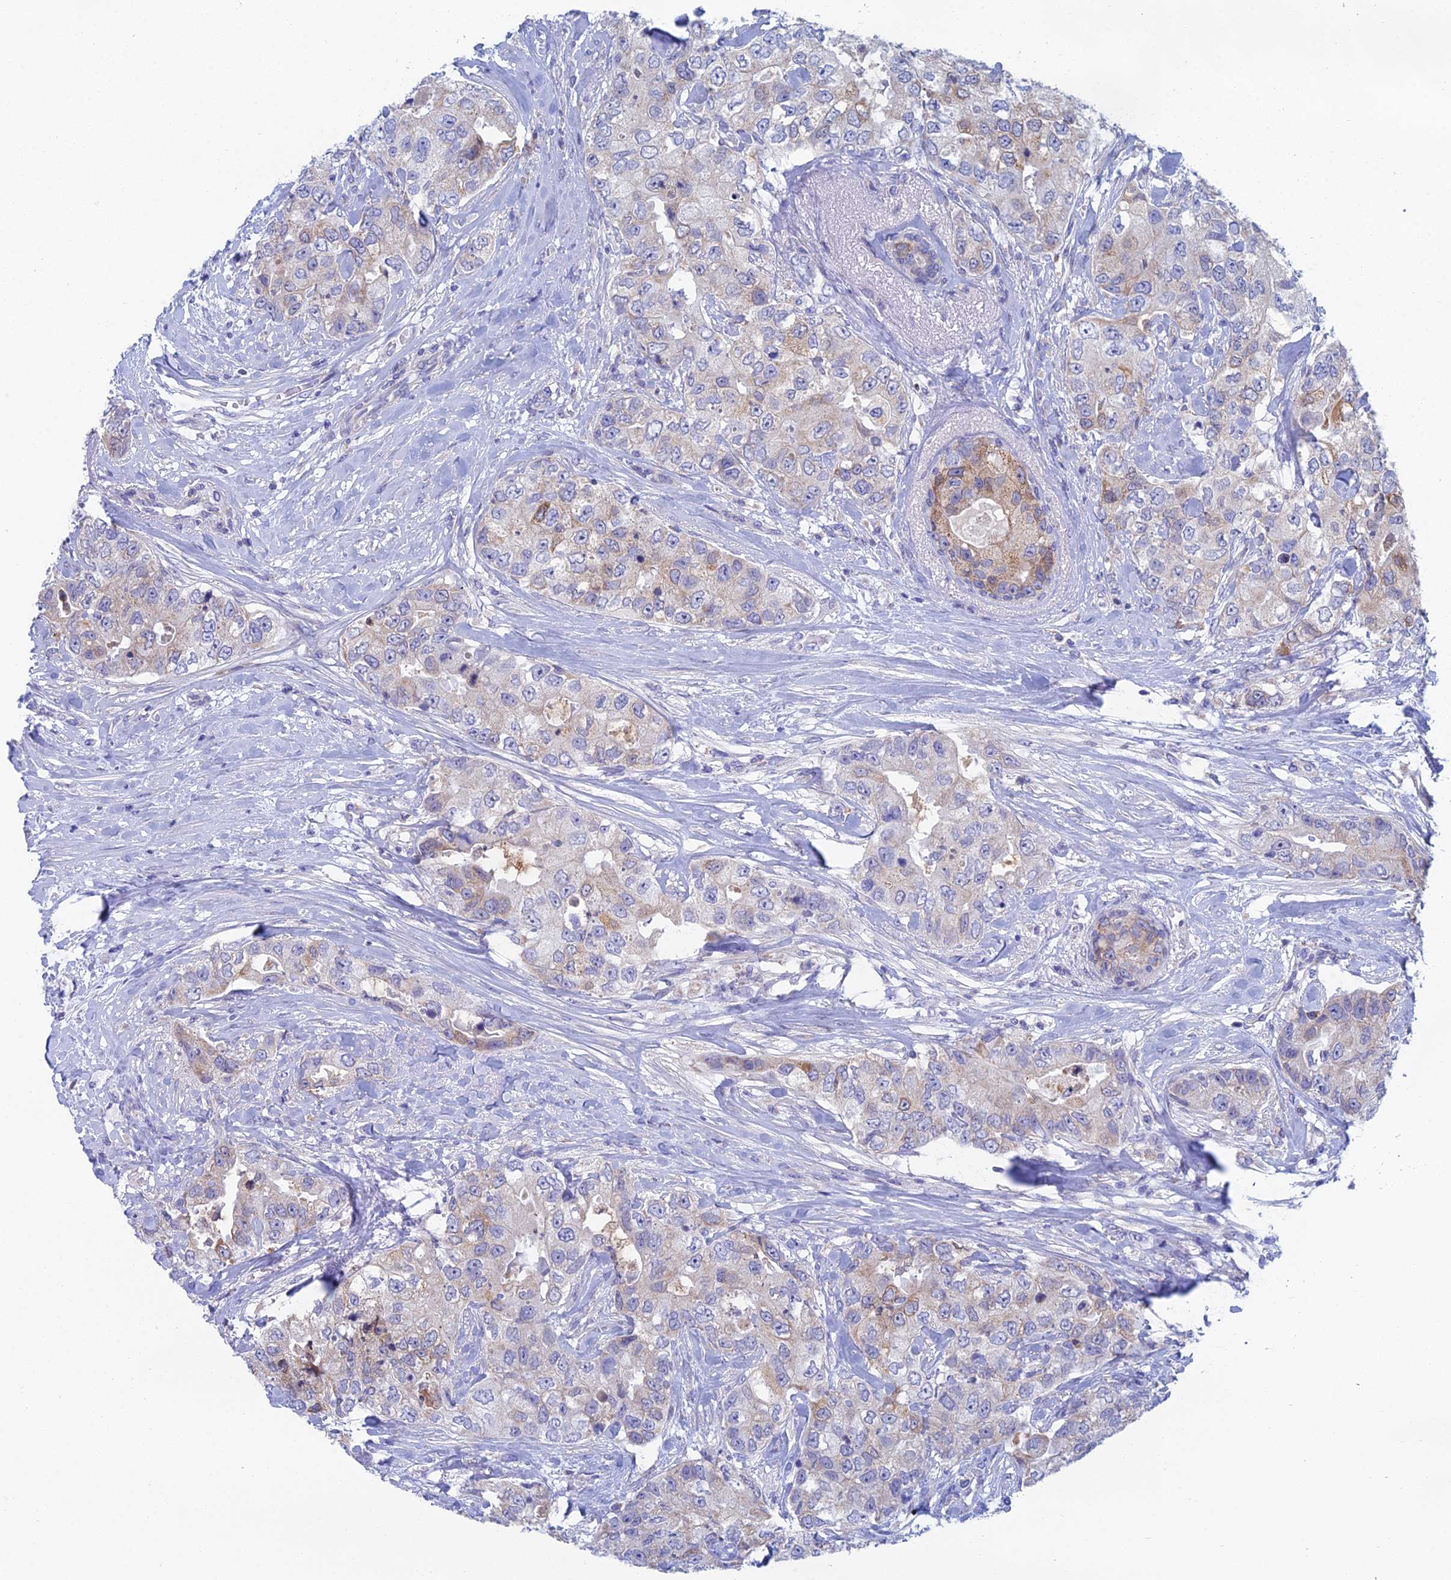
{"staining": {"intensity": "moderate", "quantity": "<25%", "location": "cytoplasmic/membranous"}, "tissue": "breast cancer", "cell_type": "Tumor cells", "image_type": "cancer", "snomed": [{"axis": "morphology", "description": "Duct carcinoma"}, {"axis": "topography", "description": "Breast"}], "caption": "About <25% of tumor cells in breast cancer exhibit moderate cytoplasmic/membranous protein positivity as visualized by brown immunohistochemical staining.", "gene": "CFAP210", "patient": {"sex": "female", "age": 62}}